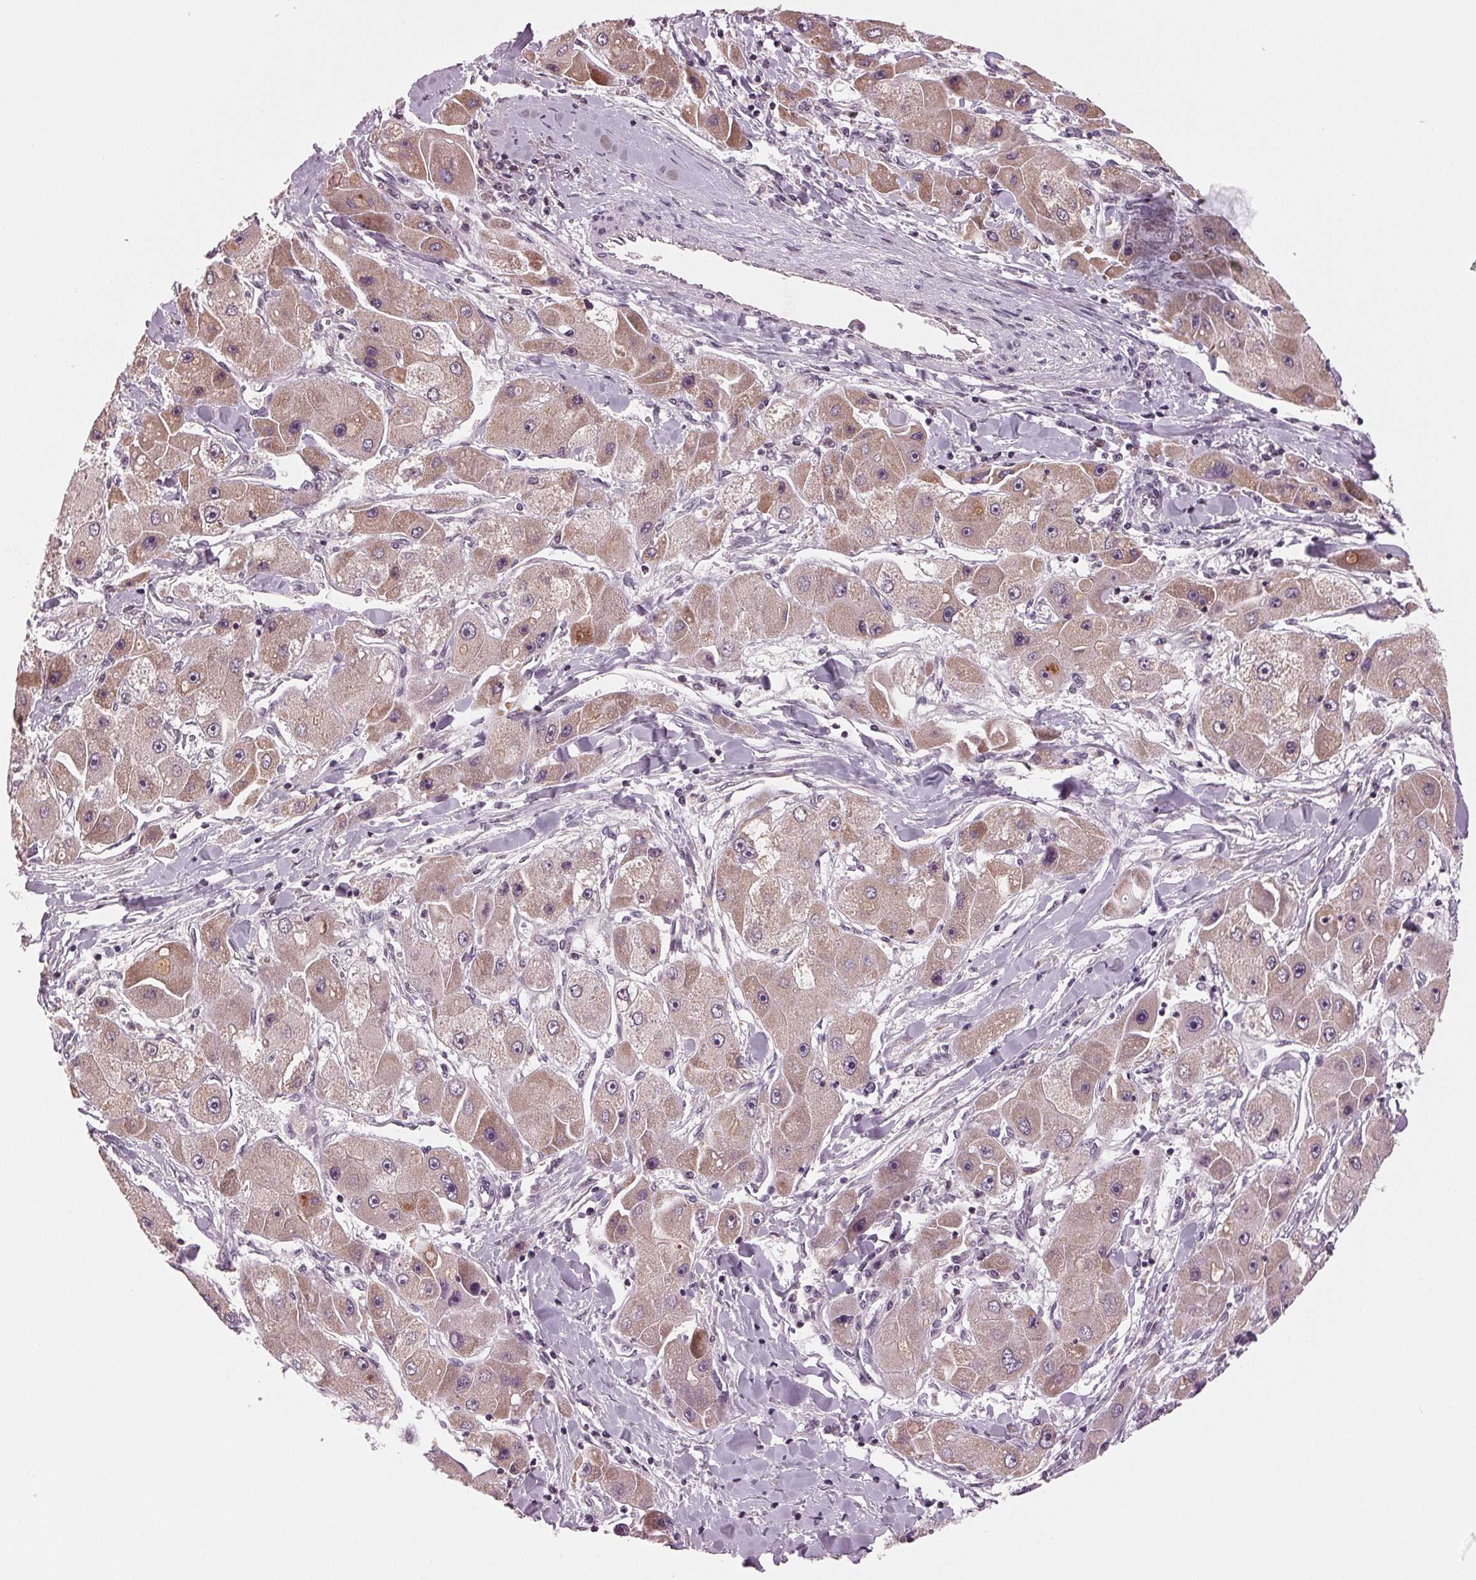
{"staining": {"intensity": "weak", "quantity": "25%-75%", "location": "cytoplasmic/membranous"}, "tissue": "liver cancer", "cell_type": "Tumor cells", "image_type": "cancer", "snomed": [{"axis": "morphology", "description": "Carcinoma, Hepatocellular, NOS"}, {"axis": "topography", "description": "Liver"}], "caption": "Protein expression by IHC exhibits weak cytoplasmic/membranous positivity in approximately 25%-75% of tumor cells in hepatocellular carcinoma (liver).", "gene": "STAT3", "patient": {"sex": "male", "age": 24}}